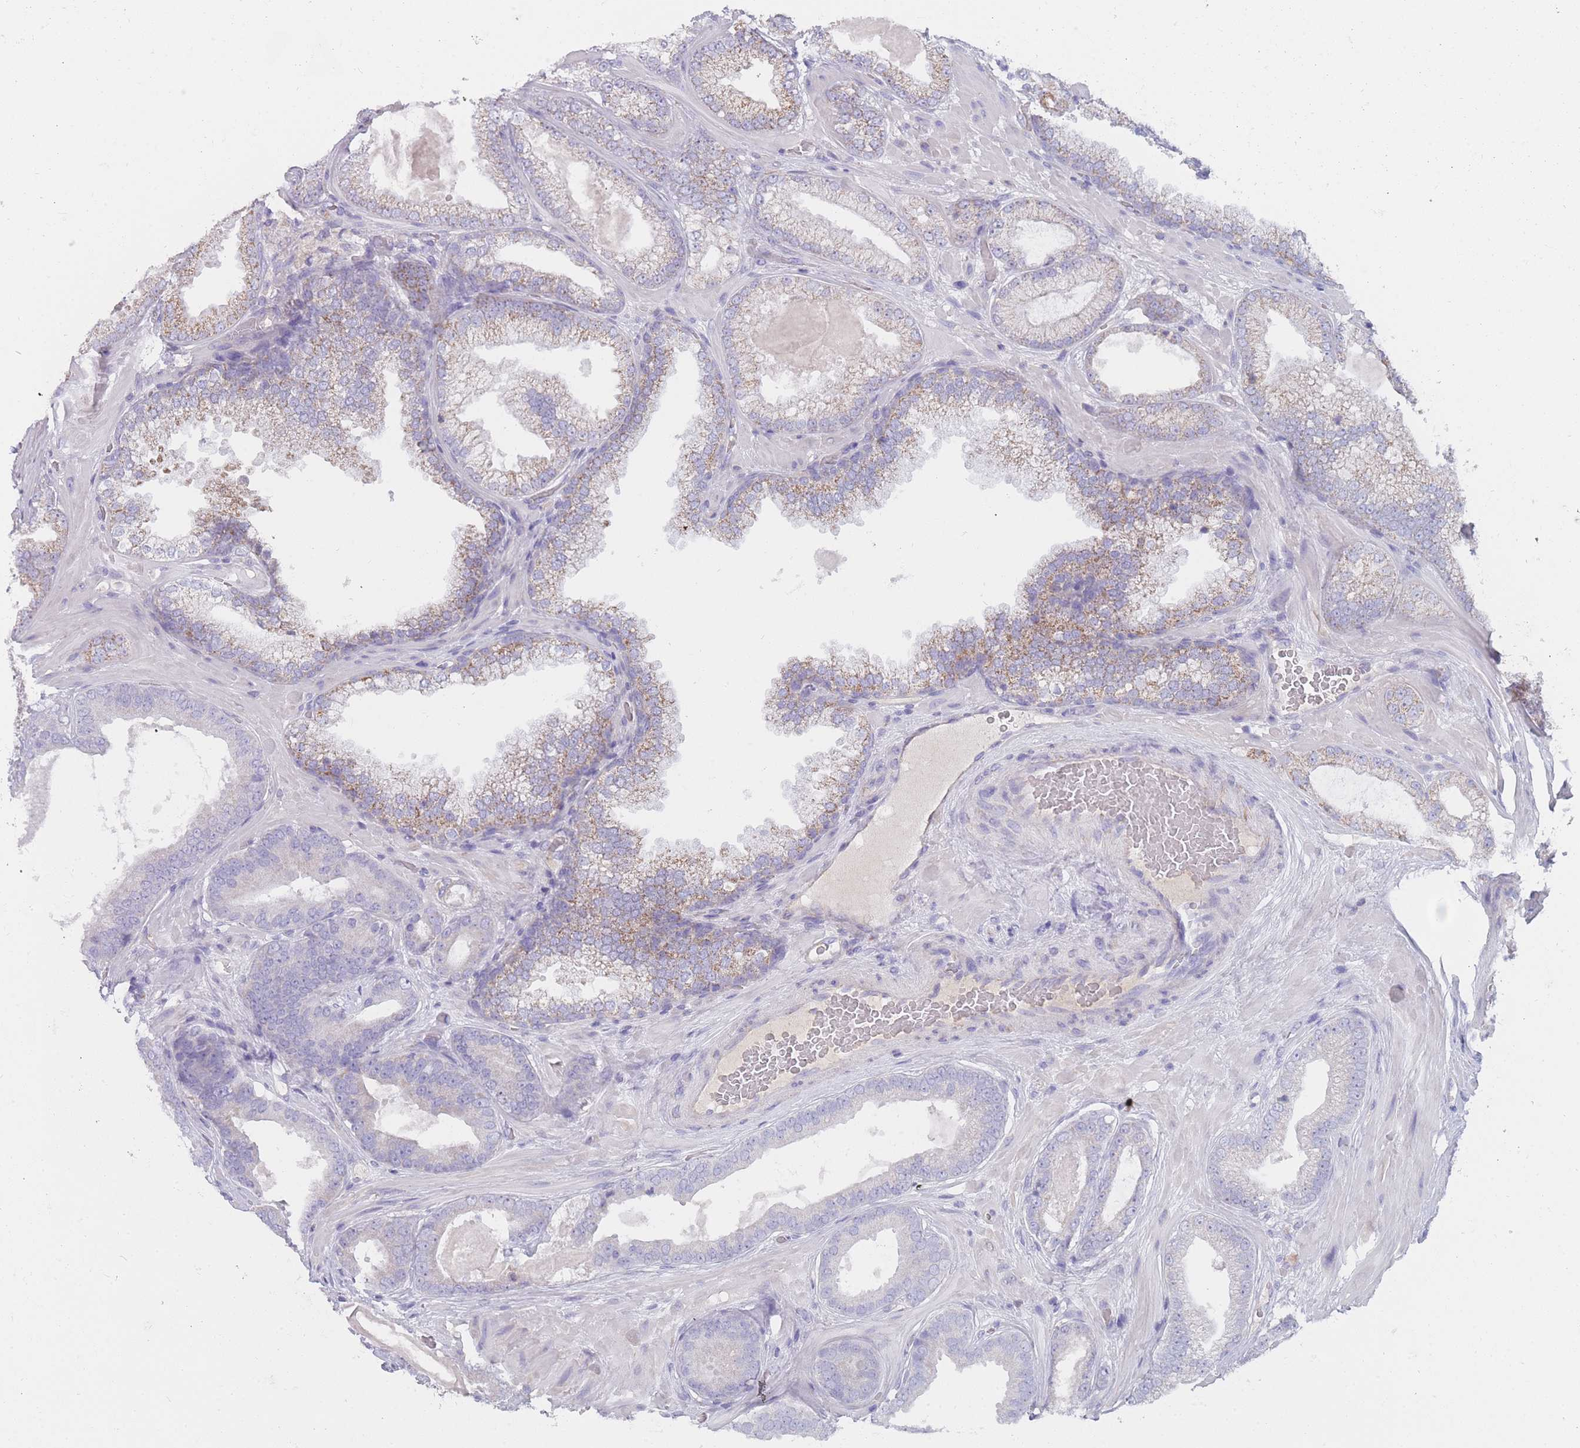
{"staining": {"intensity": "moderate", "quantity": "25%-75%", "location": "cytoplasmic/membranous"}, "tissue": "prostate cancer", "cell_type": "Tumor cells", "image_type": "cancer", "snomed": [{"axis": "morphology", "description": "Adenocarcinoma, Low grade"}, {"axis": "topography", "description": "Prostate"}], "caption": "Adenocarcinoma (low-grade) (prostate) tissue shows moderate cytoplasmic/membranous positivity in approximately 25%-75% of tumor cells, visualized by immunohistochemistry.", "gene": "MRPS14", "patient": {"sex": "male", "age": 57}}